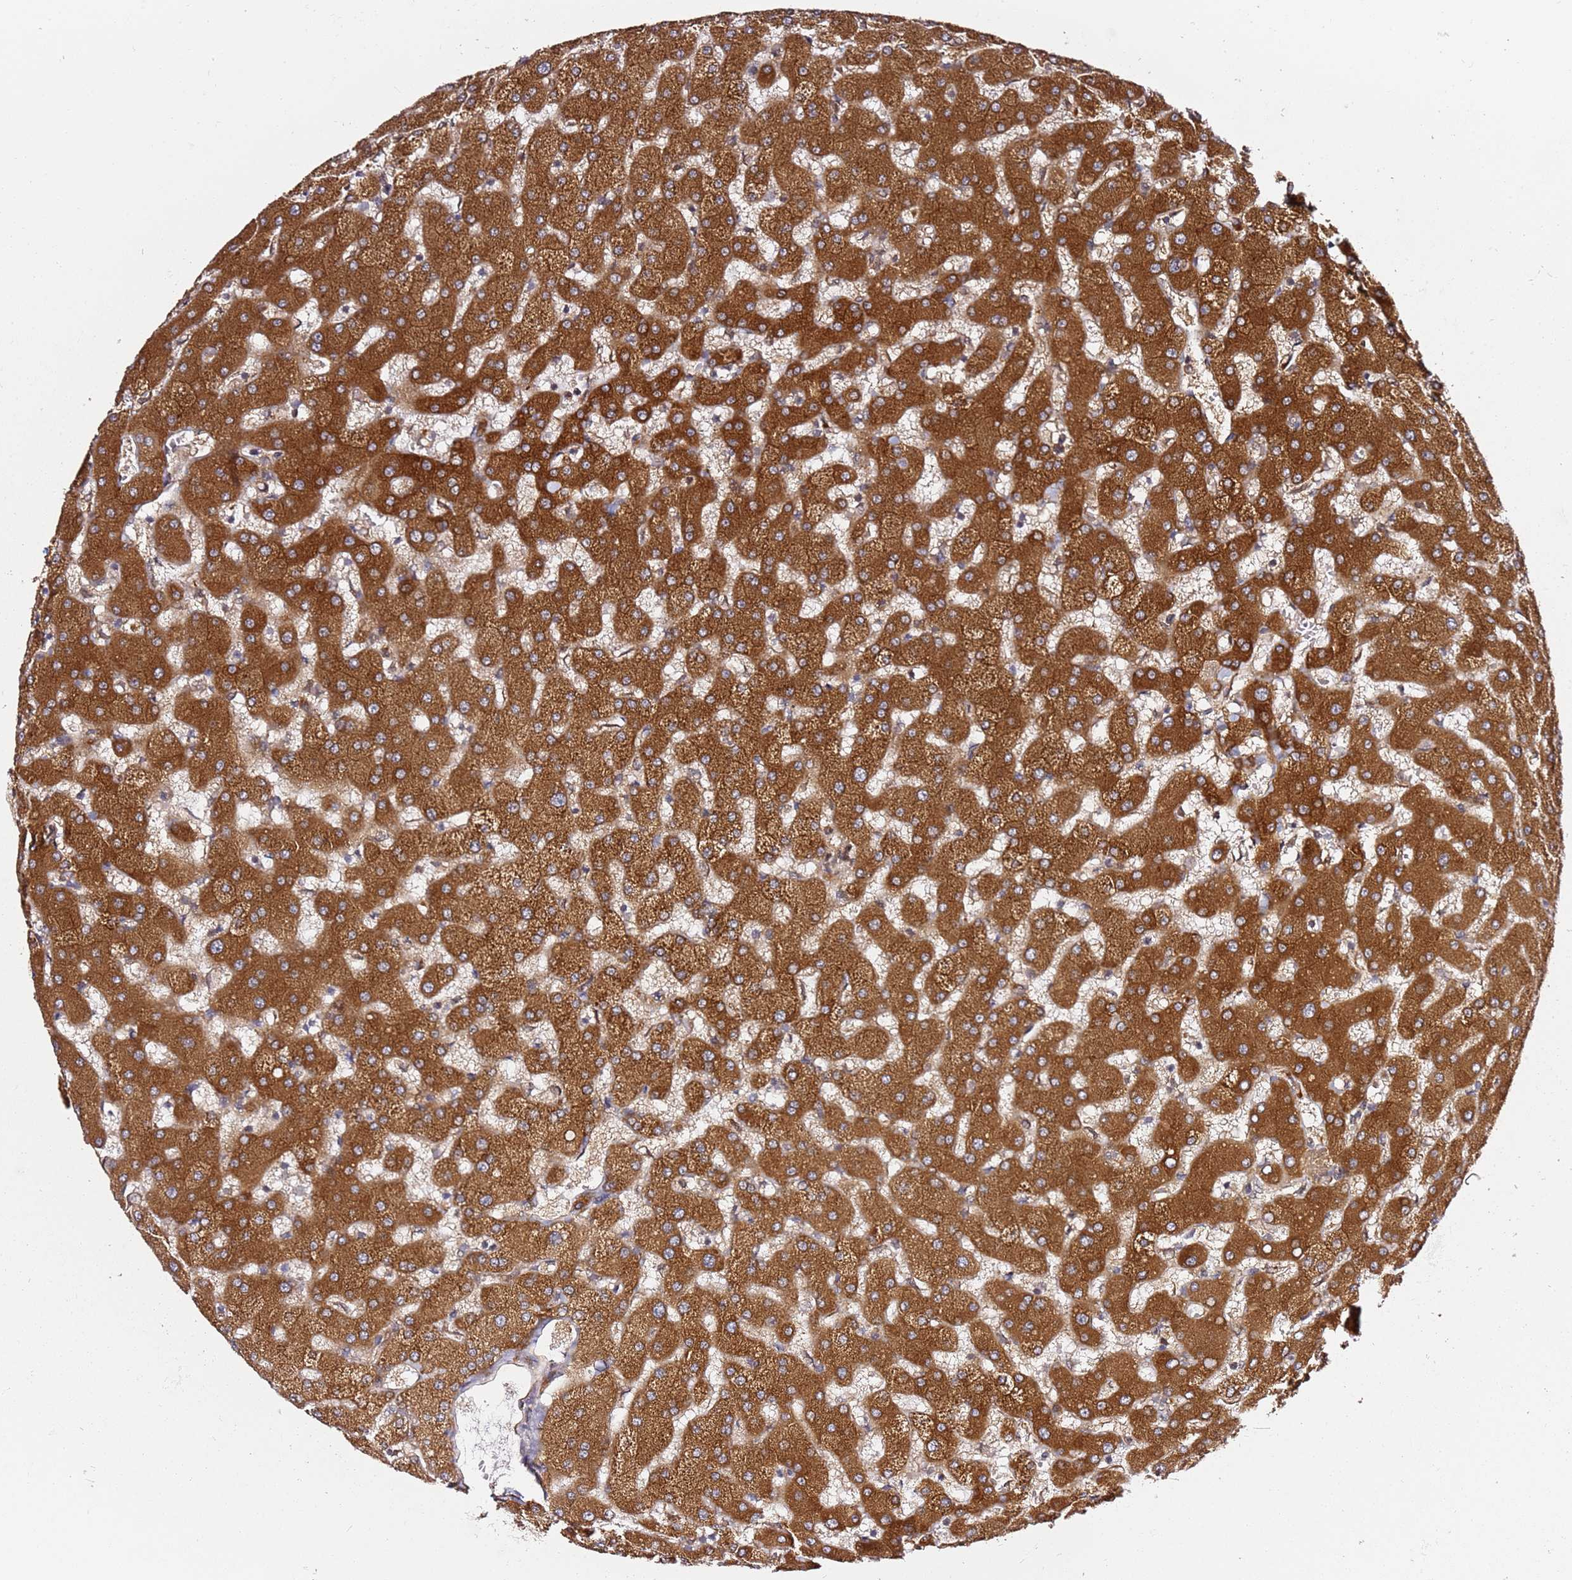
{"staining": {"intensity": "moderate", "quantity": "25%-75%", "location": "cytoplasmic/membranous"}, "tissue": "liver", "cell_type": "Cholangiocytes", "image_type": "normal", "snomed": [{"axis": "morphology", "description": "Normal tissue, NOS"}, {"axis": "topography", "description": "Liver"}], "caption": "Immunohistochemistry (IHC) of normal liver reveals medium levels of moderate cytoplasmic/membranous staining in about 25%-75% of cholangiocytes. Immunohistochemistry (IHC) stains the protein of interest in brown and the nuclei are stained blue.", "gene": "PRKAB2", "patient": {"sex": "female", "age": 63}}